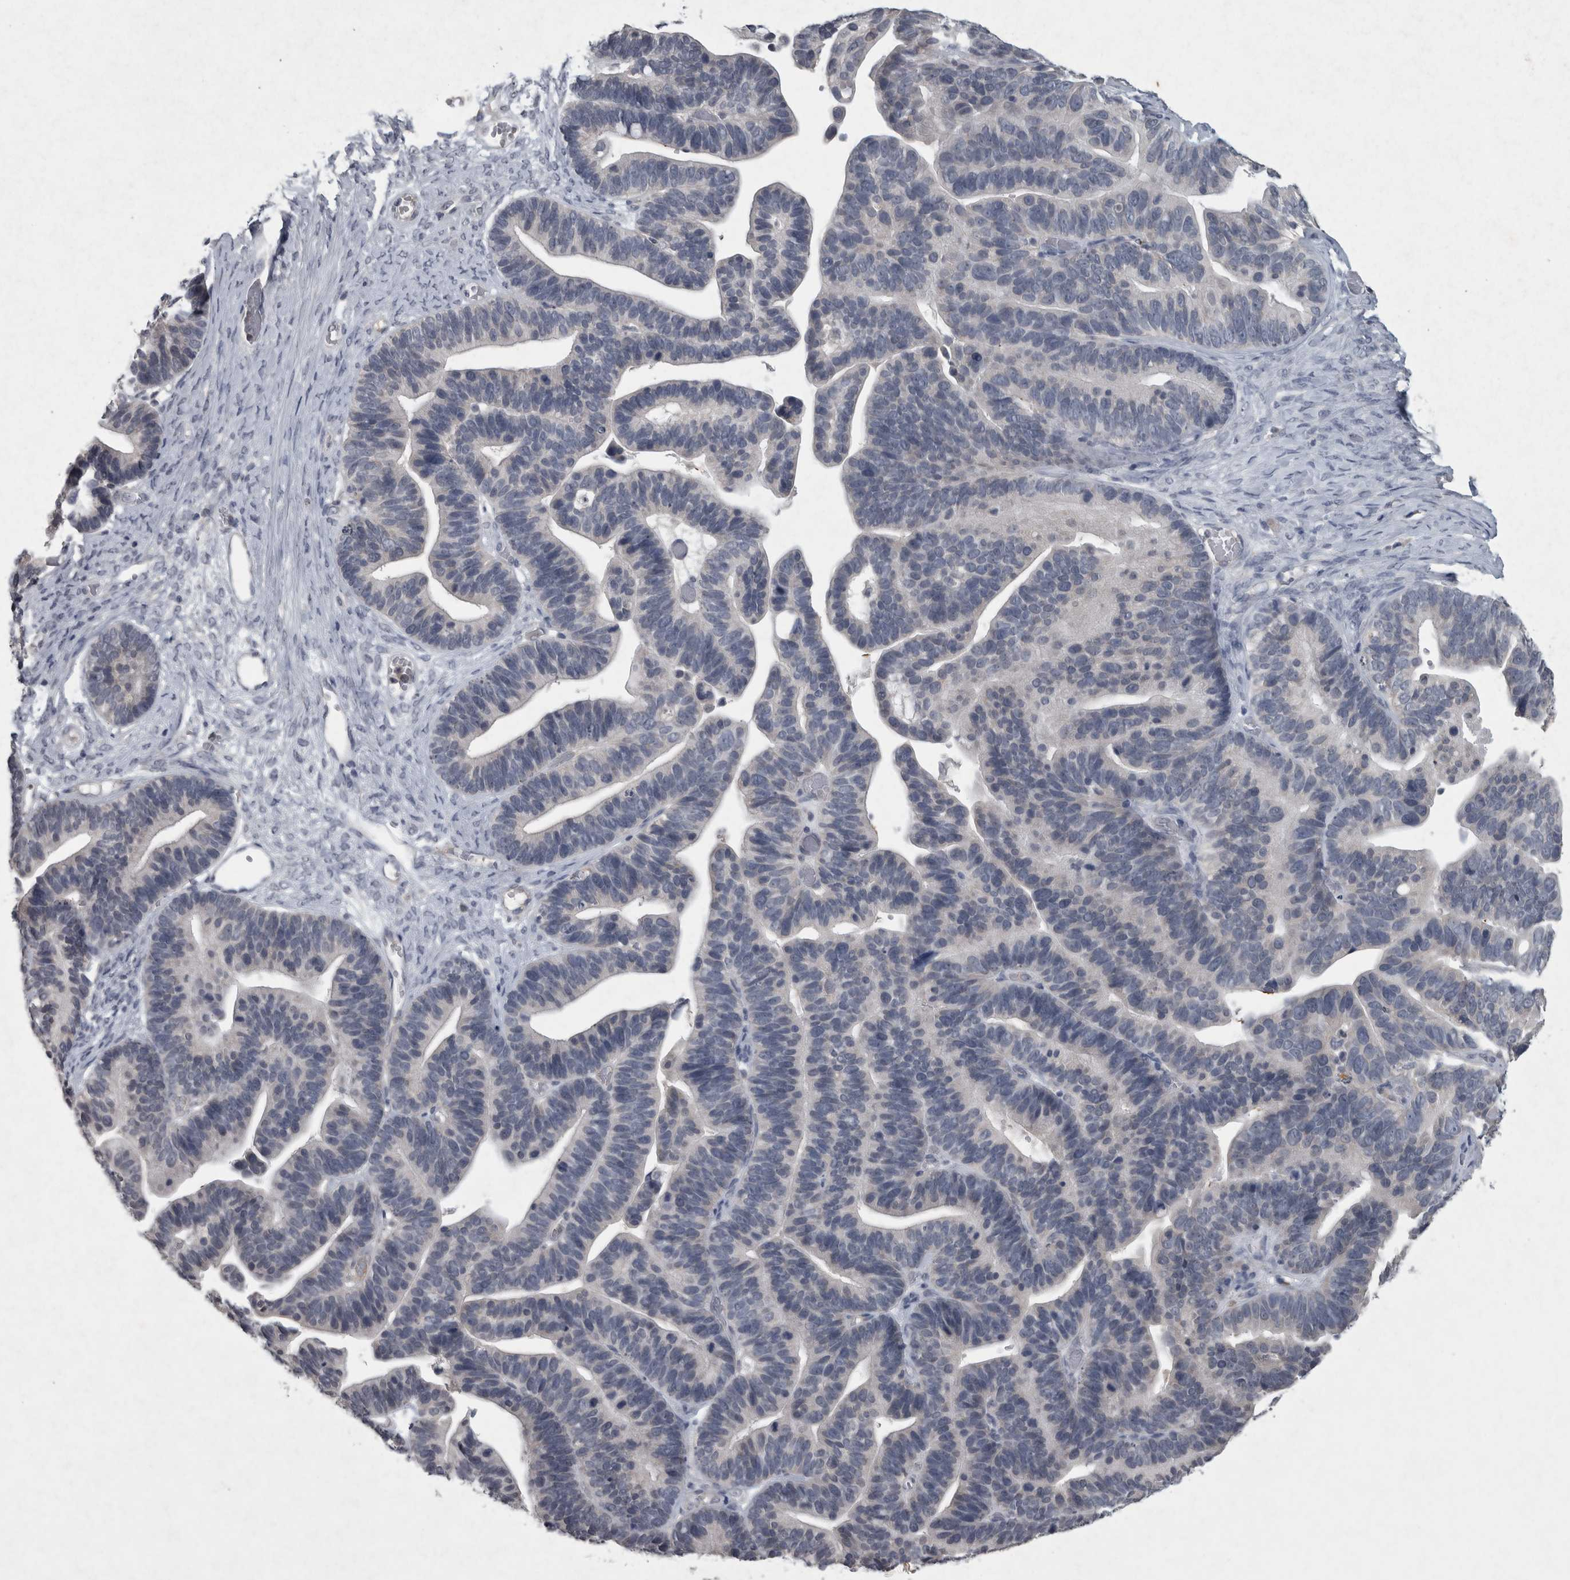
{"staining": {"intensity": "negative", "quantity": "none", "location": "none"}, "tissue": "ovarian cancer", "cell_type": "Tumor cells", "image_type": "cancer", "snomed": [{"axis": "morphology", "description": "Cystadenocarcinoma, serous, NOS"}, {"axis": "topography", "description": "Ovary"}], "caption": "Immunohistochemistry of human ovarian serous cystadenocarcinoma reveals no staining in tumor cells.", "gene": "WNT7A", "patient": {"sex": "female", "age": 56}}